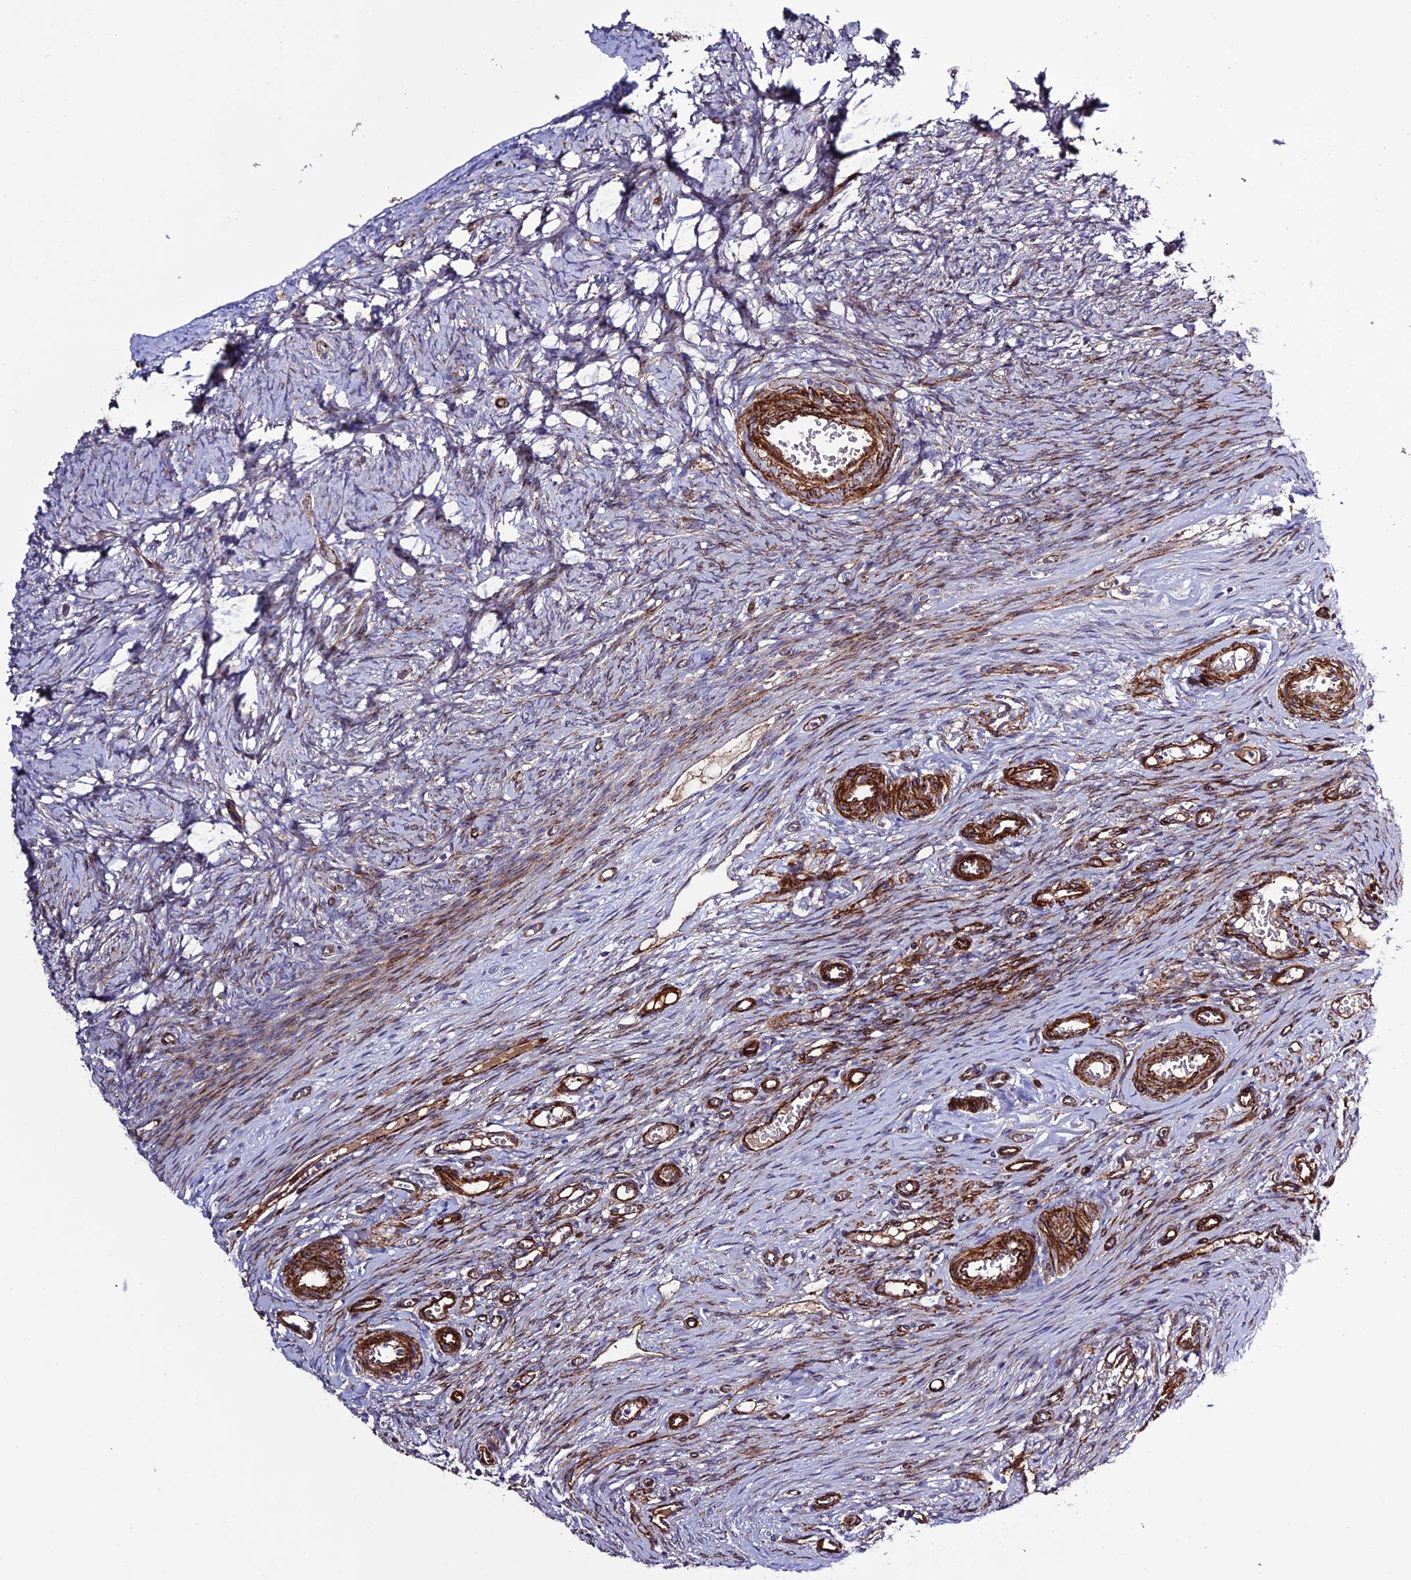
{"staining": {"intensity": "weak", "quantity": "25%-75%", "location": "cytoplasmic/membranous"}, "tissue": "ovary", "cell_type": "Ovarian stroma cells", "image_type": "normal", "snomed": [{"axis": "morphology", "description": "Adenocarcinoma, NOS"}, {"axis": "topography", "description": "Endometrium"}], "caption": "IHC (DAB) staining of benign human ovary reveals weak cytoplasmic/membranous protein positivity in about 25%-75% of ovarian stroma cells. Nuclei are stained in blue.", "gene": "REX1BD", "patient": {"sex": "female", "age": 32}}